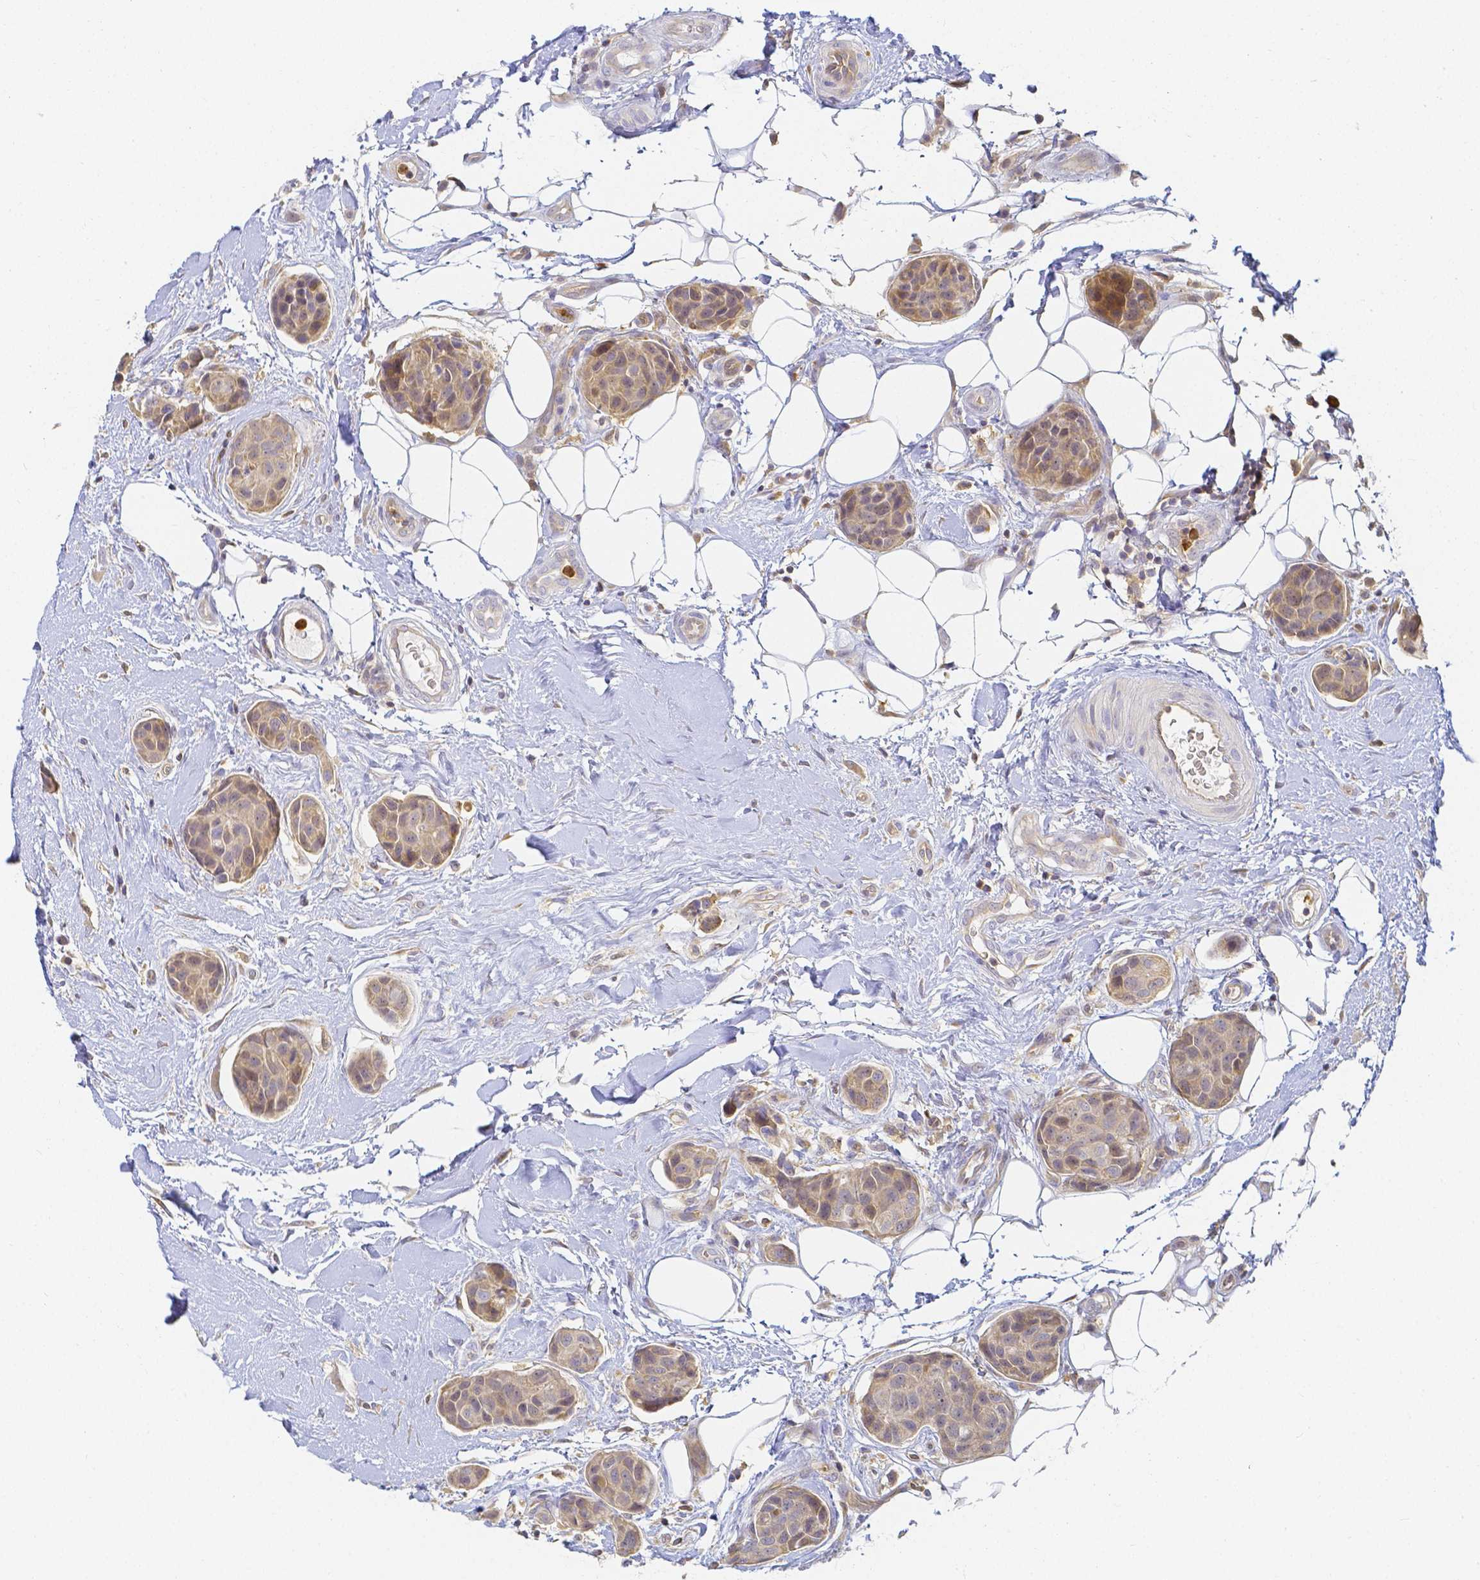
{"staining": {"intensity": "weak", "quantity": ">75%", "location": "cytoplasmic/membranous"}, "tissue": "breast cancer", "cell_type": "Tumor cells", "image_type": "cancer", "snomed": [{"axis": "morphology", "description": "Duct carcinoma"}, {"axis": "topography", "description": "Breast"}, {"axis": "topography", "description": "Lymph node"}], "caption": "DAB (3,3'-diaminobenzidine) immunohistochemical staining of breast cancer shows weak cytoplasmic/membranous protein positivity in approximately >75% of tumor cells.", "gene": "KCNH1", "patient": {"sex": "female", "age": 80}}